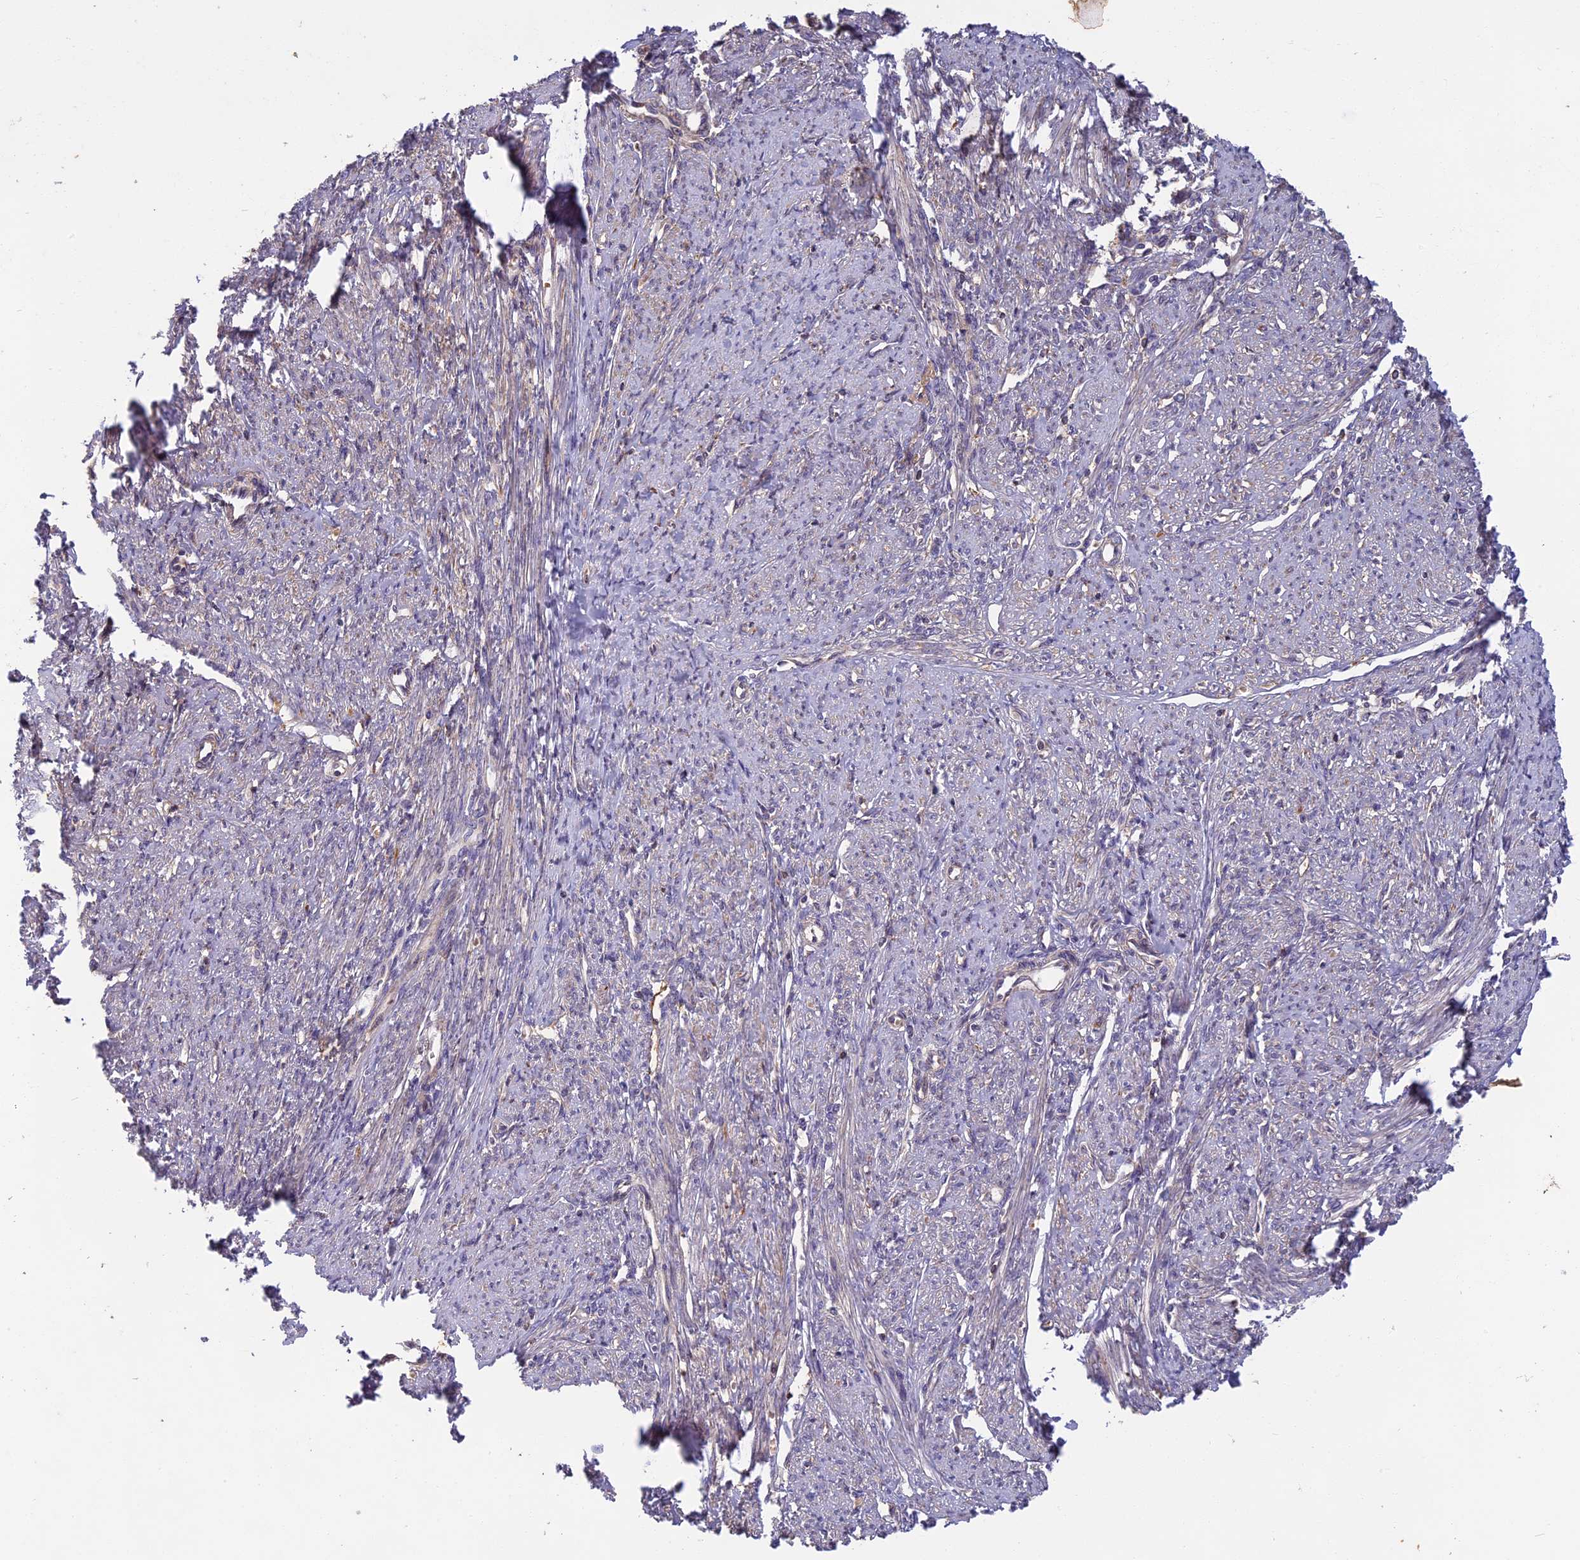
{"staining": {"intensity": "moderate", "quantity": "25%-75%", "location": "cytoplasmic/membranous"}, "tissue": "smooth muscle", "cell_type": "Smooth muscle cells", "image_type": "normal", "snomed": [{"axis": "morphology", "description": "Normal tissue, NOS"}, {"axis": "topography", "description": "Smooth muscle"}, {"axis": "topography", "description": "Uterus"}], "caption": "Normal smooth muscle reveals moderate cytoplasmic/membranous positivity in approximately 25%-75% of smooth muscle cells, visualized by immunohistochemistry.", "gene": "EDAR", "patient": {"sex": "female", "age": 59}}